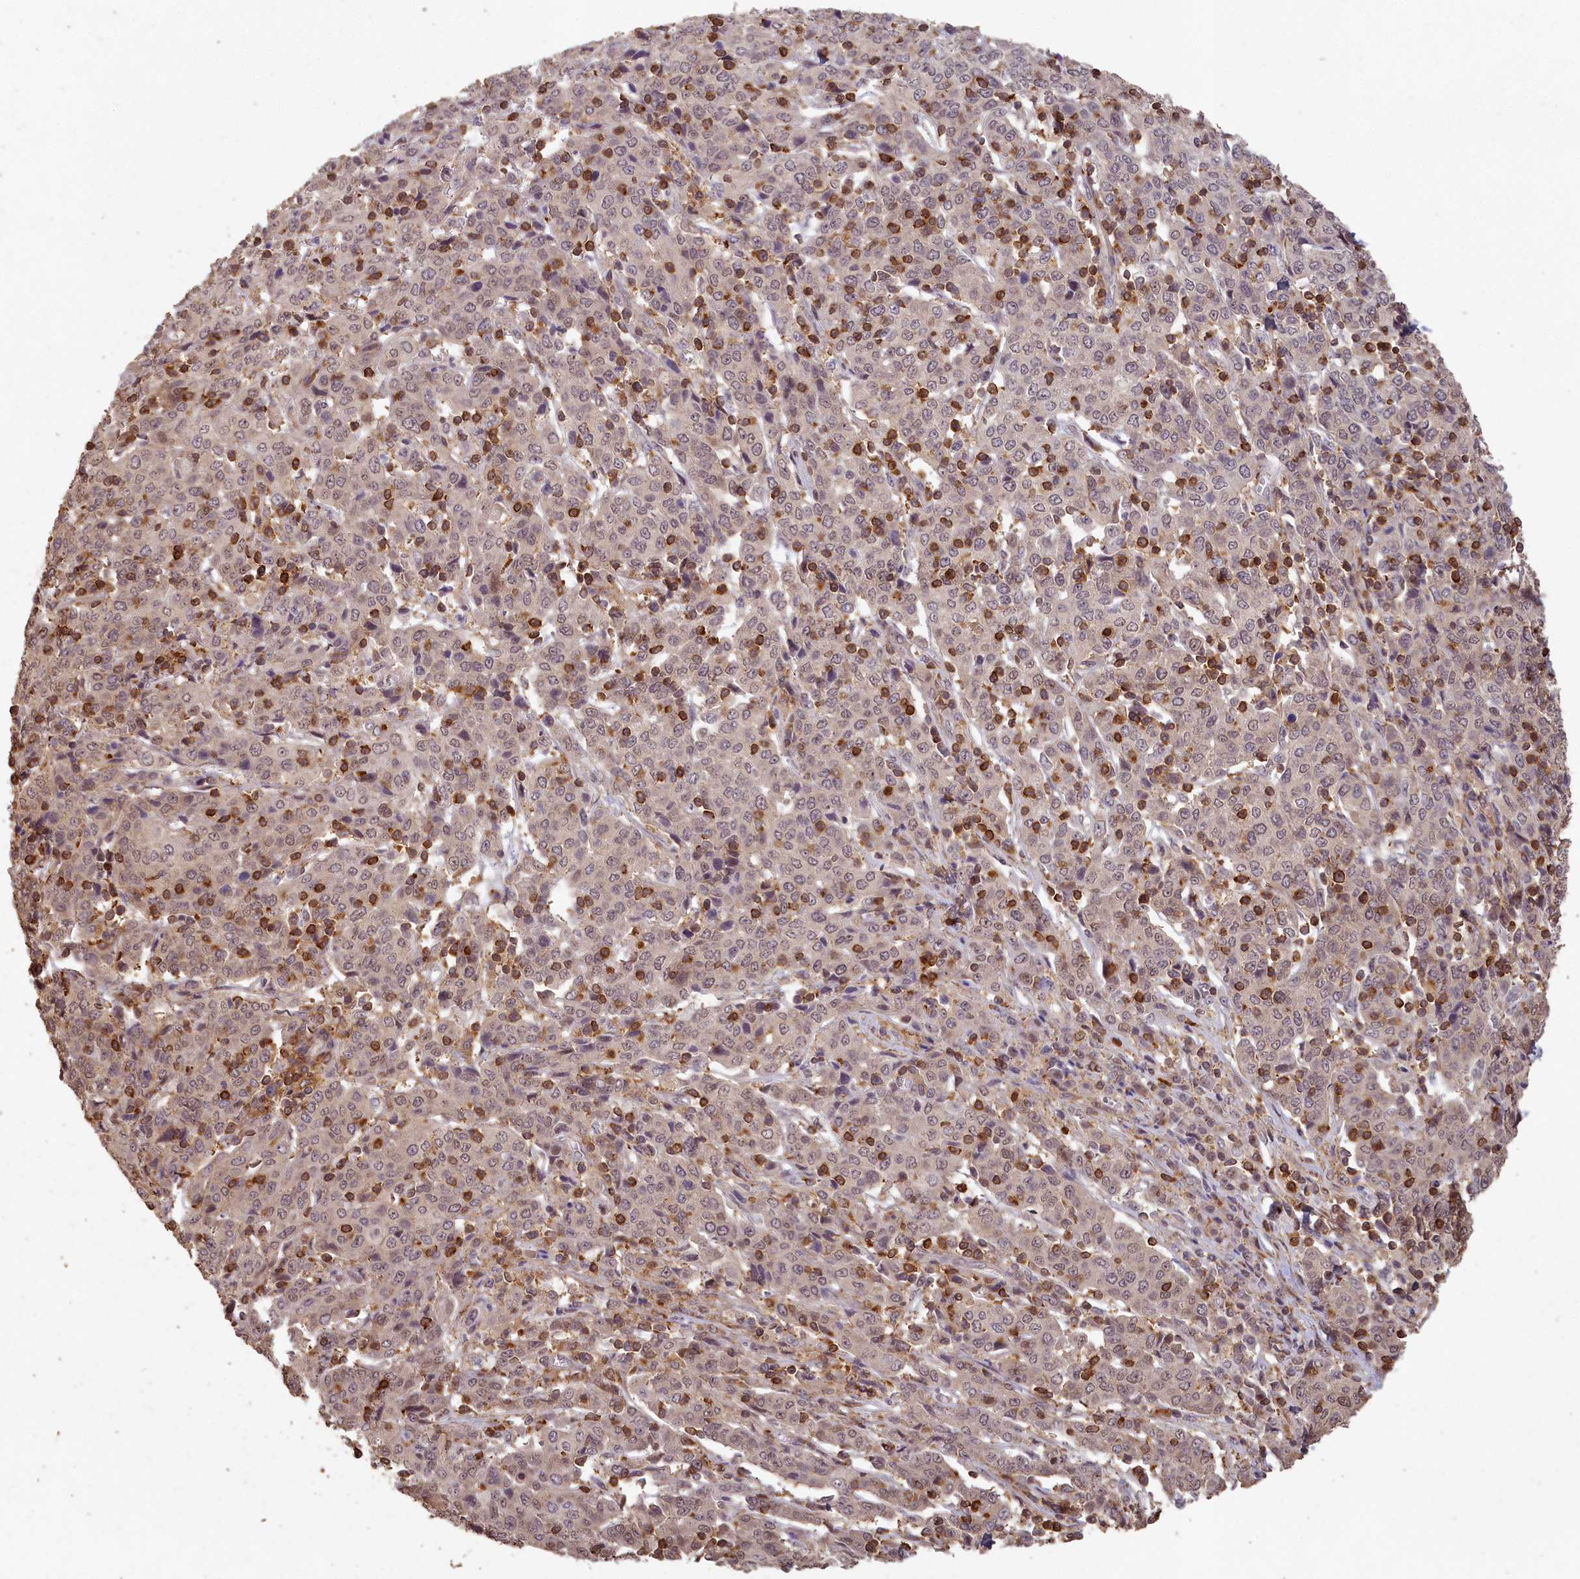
{"staining": {"intensity": "weak", "quantity": "25%-75%", "location": "cytoplasmic/membranous,nuclear"}, "tissue": "cervical cancer", "cell_type": "Tumor cells", "image_type": "cancer", "snomed": [{"axis": "morphology", "description": "Squamous cell carcinoma, NOS"}, {"axis": "topography", "description": "Cervix"}], "caption": "Weak cytoplasmic/membranous and nuclear protein expression is appreciated in approximately 25%-75% of tumor cells in cervical cancer.", "gene": "MADD", "patient": {"sex": "female", "age": 67}}